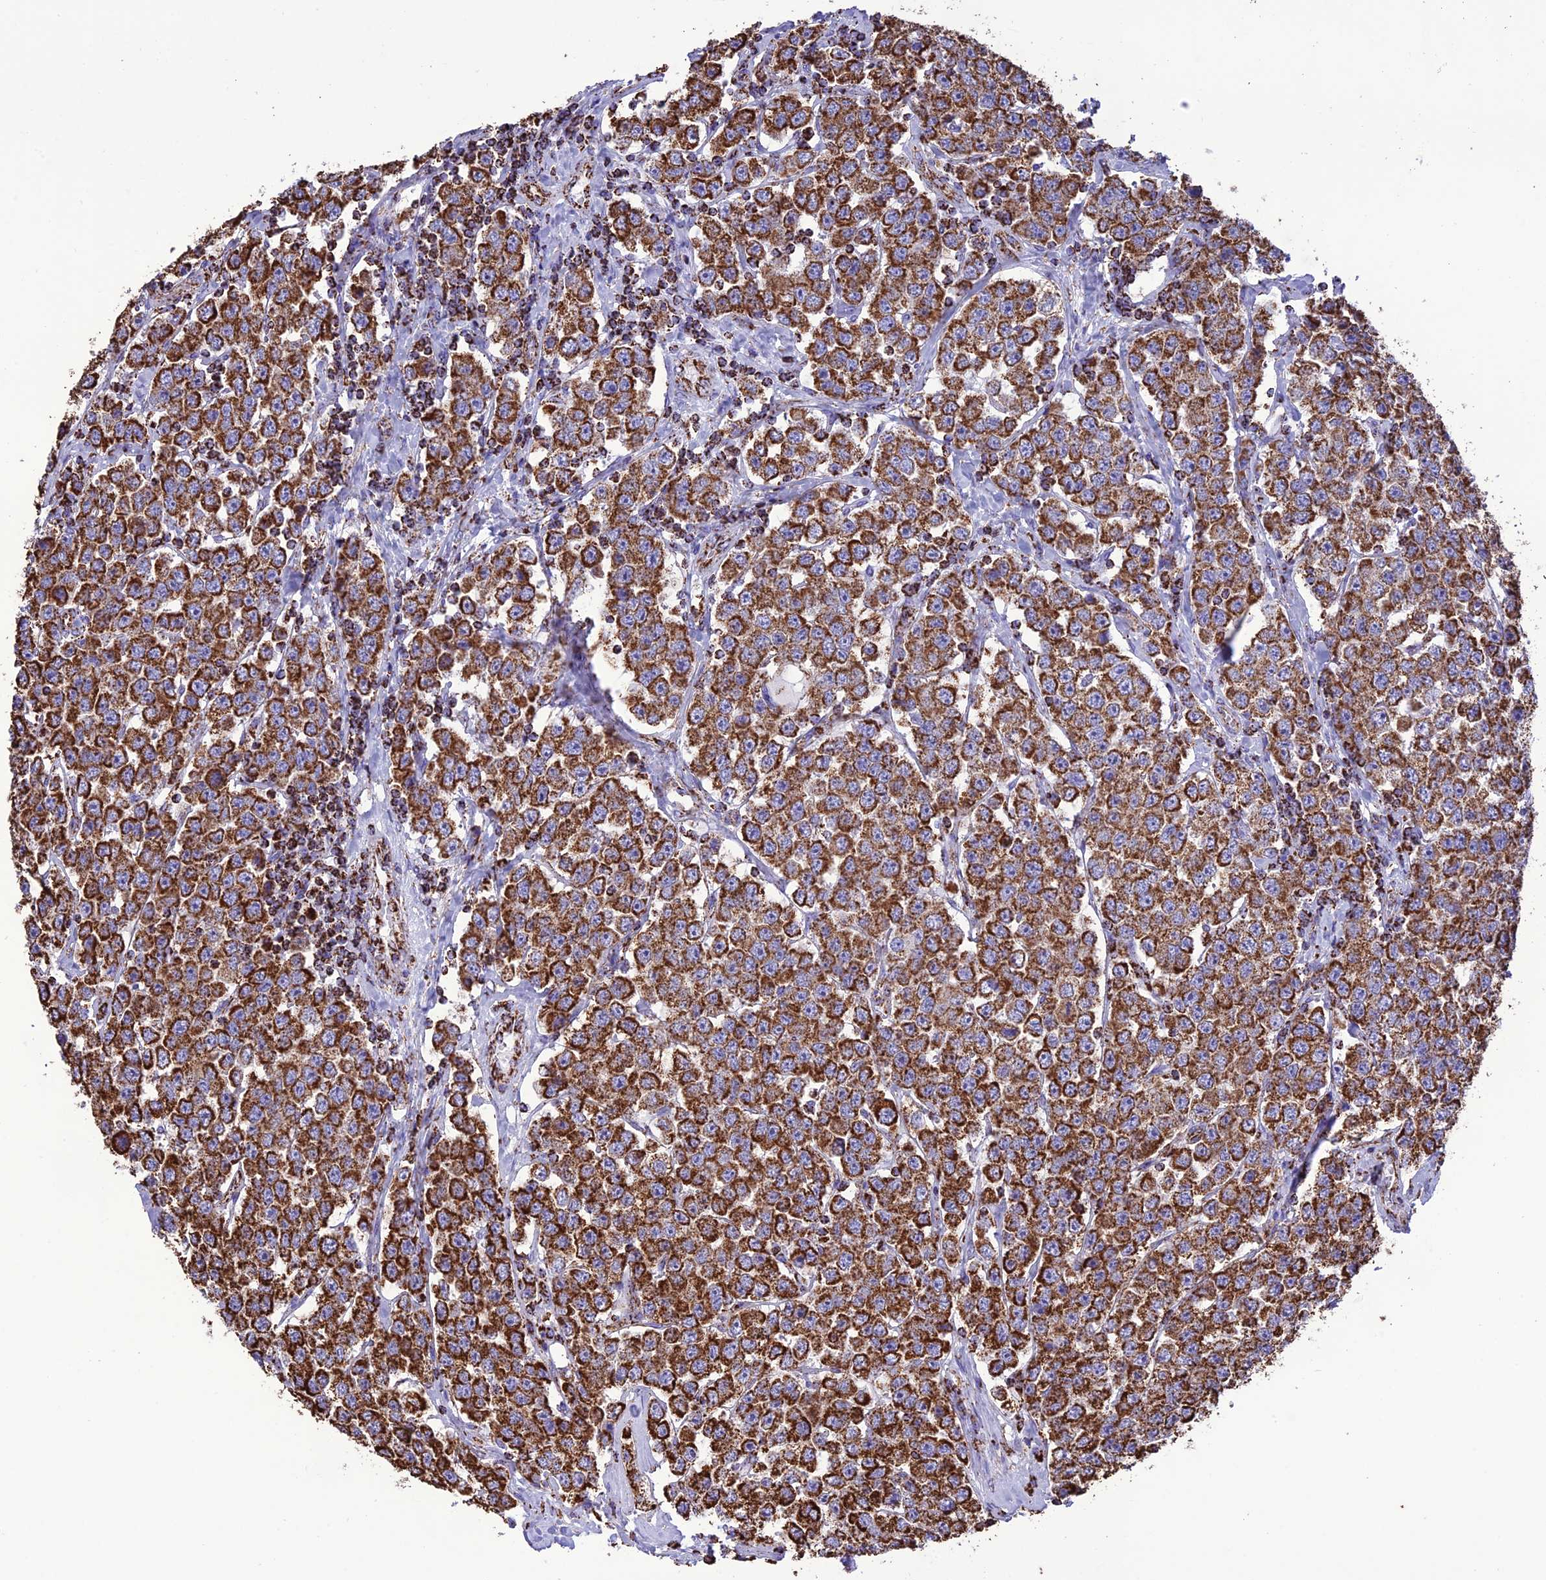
{"staining": {"intensity": "strong", "quantity": ">75%", "location": "cytoplasmic/membranous"}, "tissue": "testis cancer", "cell_type": "Tumor cells", "image_type": "cancer", "snomed": [{"axis": "morphology", "description": "Seminoma, NOS"}, {"axis": "topography", "description": "Testis"}], "caption": "Protein expression analysis of human testis cancer reveals strong cytoplasmic/membranous staining in approximately >75% of tumor cells.", "gene": "NDUFAF1", "patient": {"sex": "male", "age": 28}}